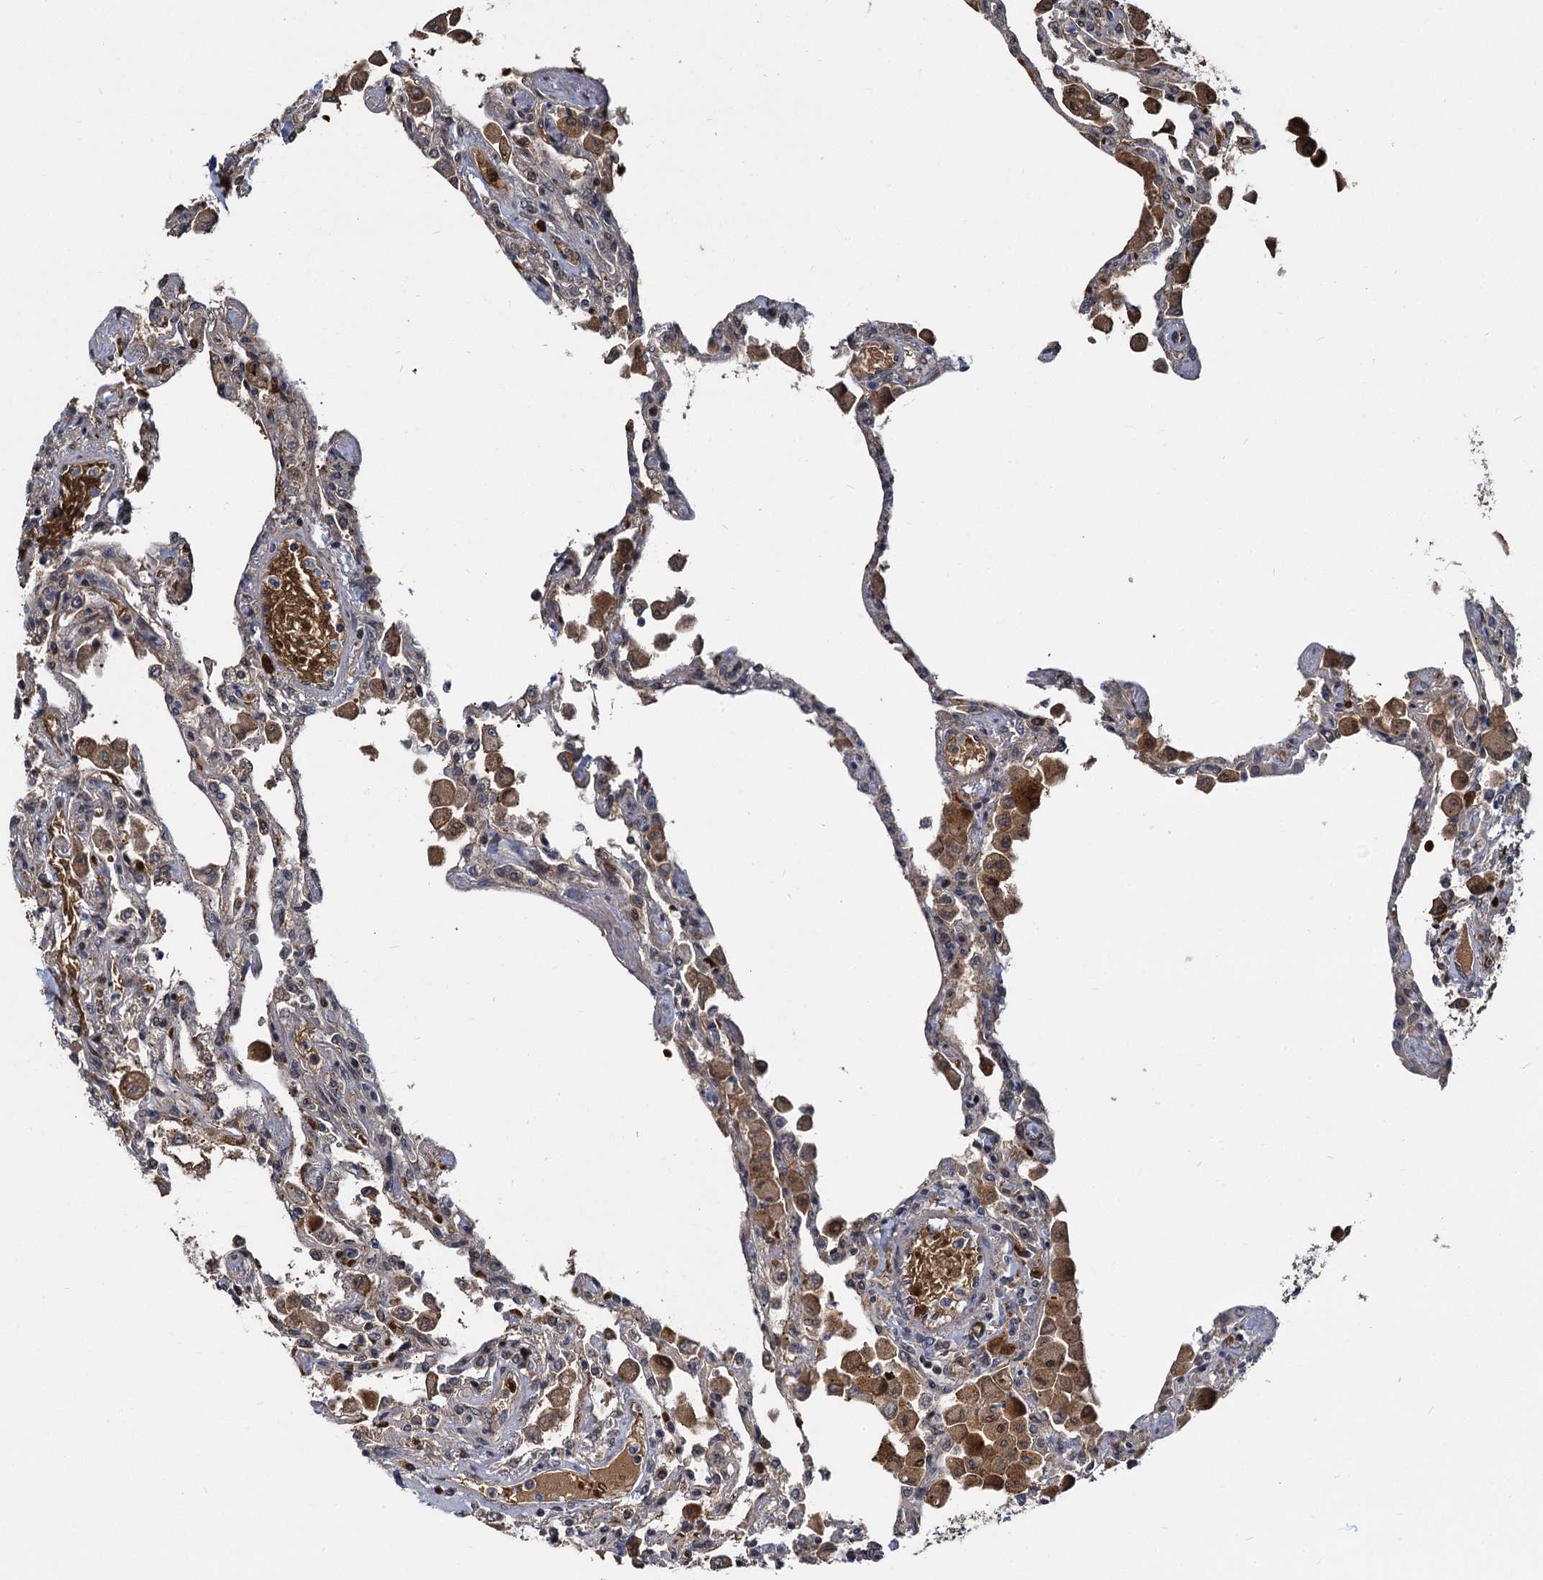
{"staining": {"intensity": "negative", "quantity": "none", "location": "none"}, "tissue": "lung", "cell_type": "Alveolar cells", "image_type": "normal", "snomed": [{"axis": "morphology", "description": "Normal tissue, NOS"}, {"axis": "topography", "description": "Bronchus"}, {"axis": "topography", "description": "Lung"}], "caption": "Immunohistochemistry (IHC) of benign lung exhibits no positivity in alveolar cells.", "gene": "FANCI", "patient": {"sex": "female", "age": 49}}